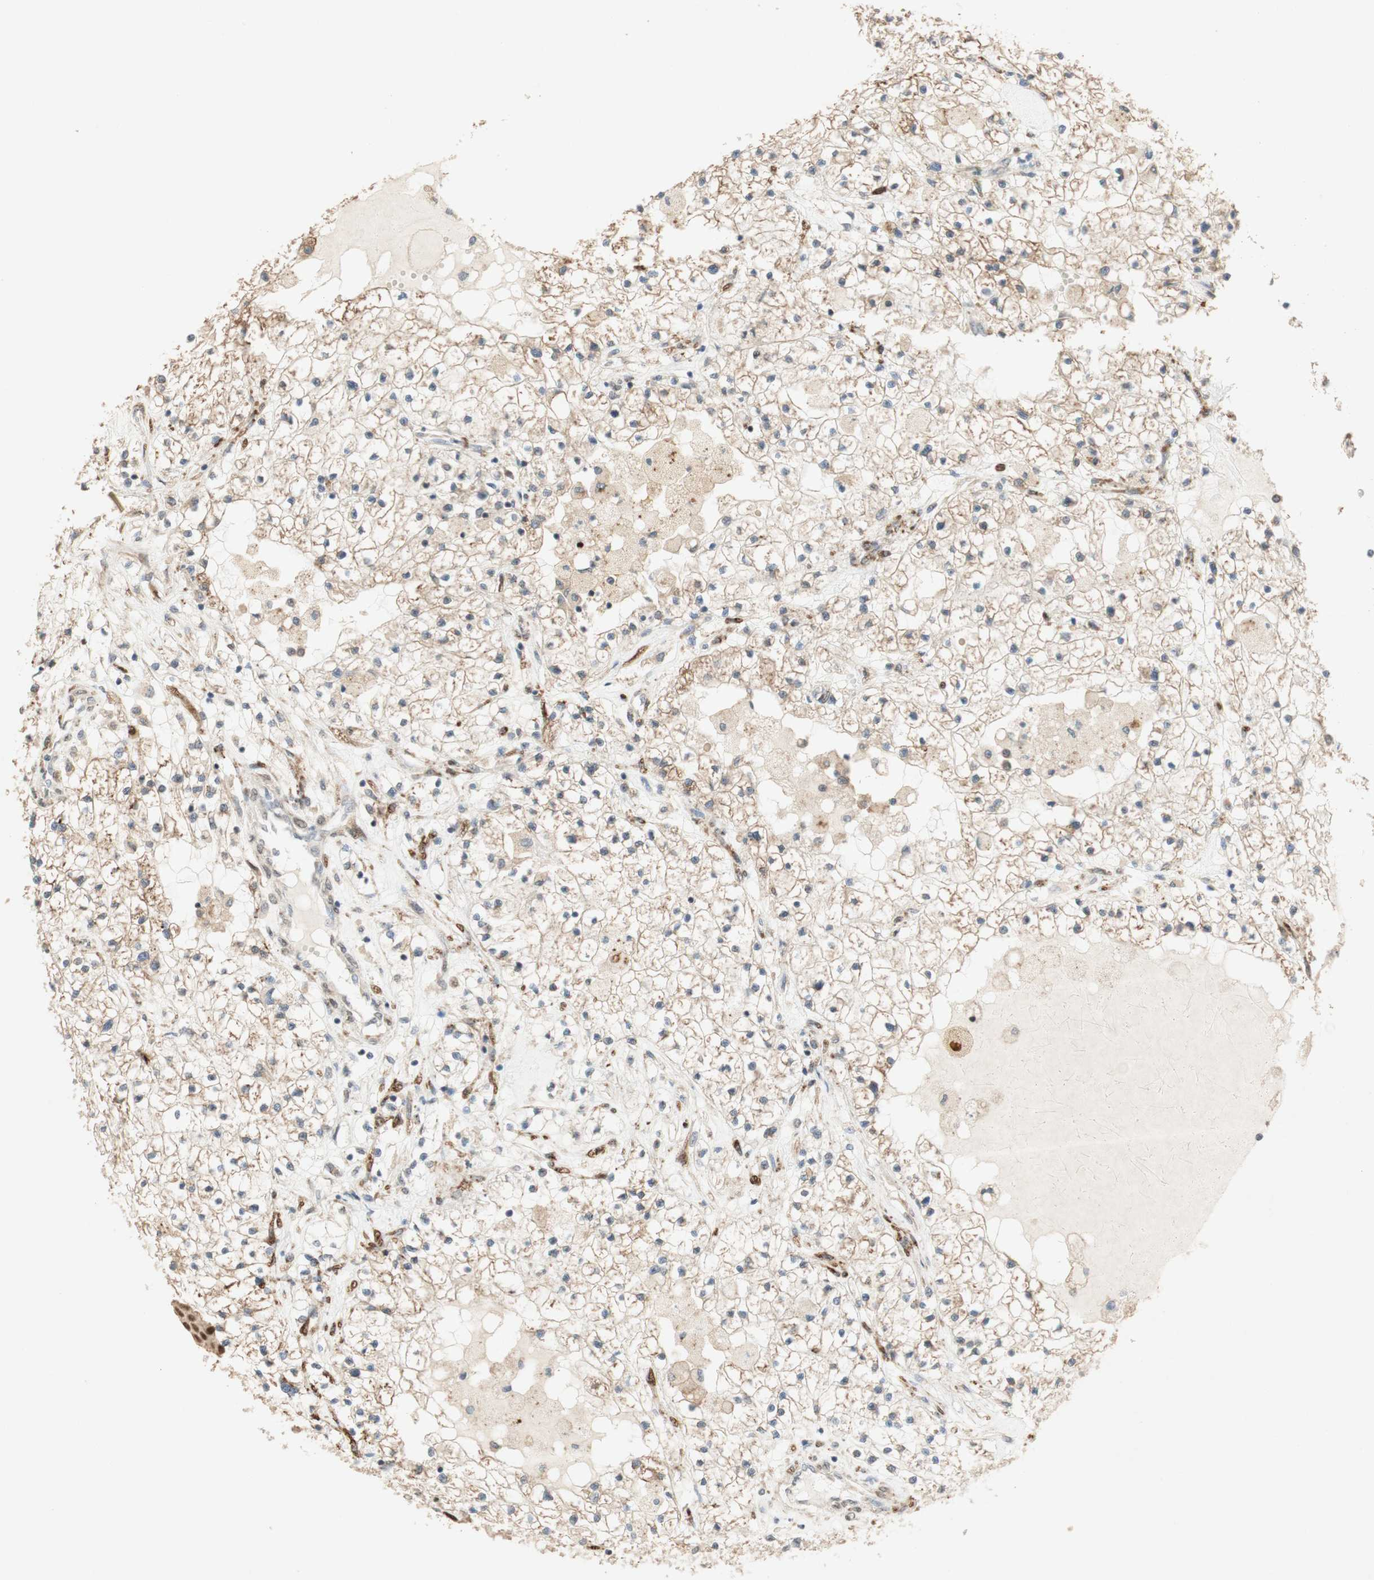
{"staining": {"intensity": "negative", "quantity": "none", "location": "none"}, "tissue": "renal cancer", "cell_type": "Tumor cells", "image_type": "cancer", "snomed": [{"axis": "morphology", "description": "Adenocarcinoma, NOS"}, {"axis": "topography", "description": "Kidney"}], "caption": "Protein analysis of renal adenocarcinoma shows no significant staining in tumor cells.", "gene": "FOXP1", "patient": {"sex": "male", "age": 68}}